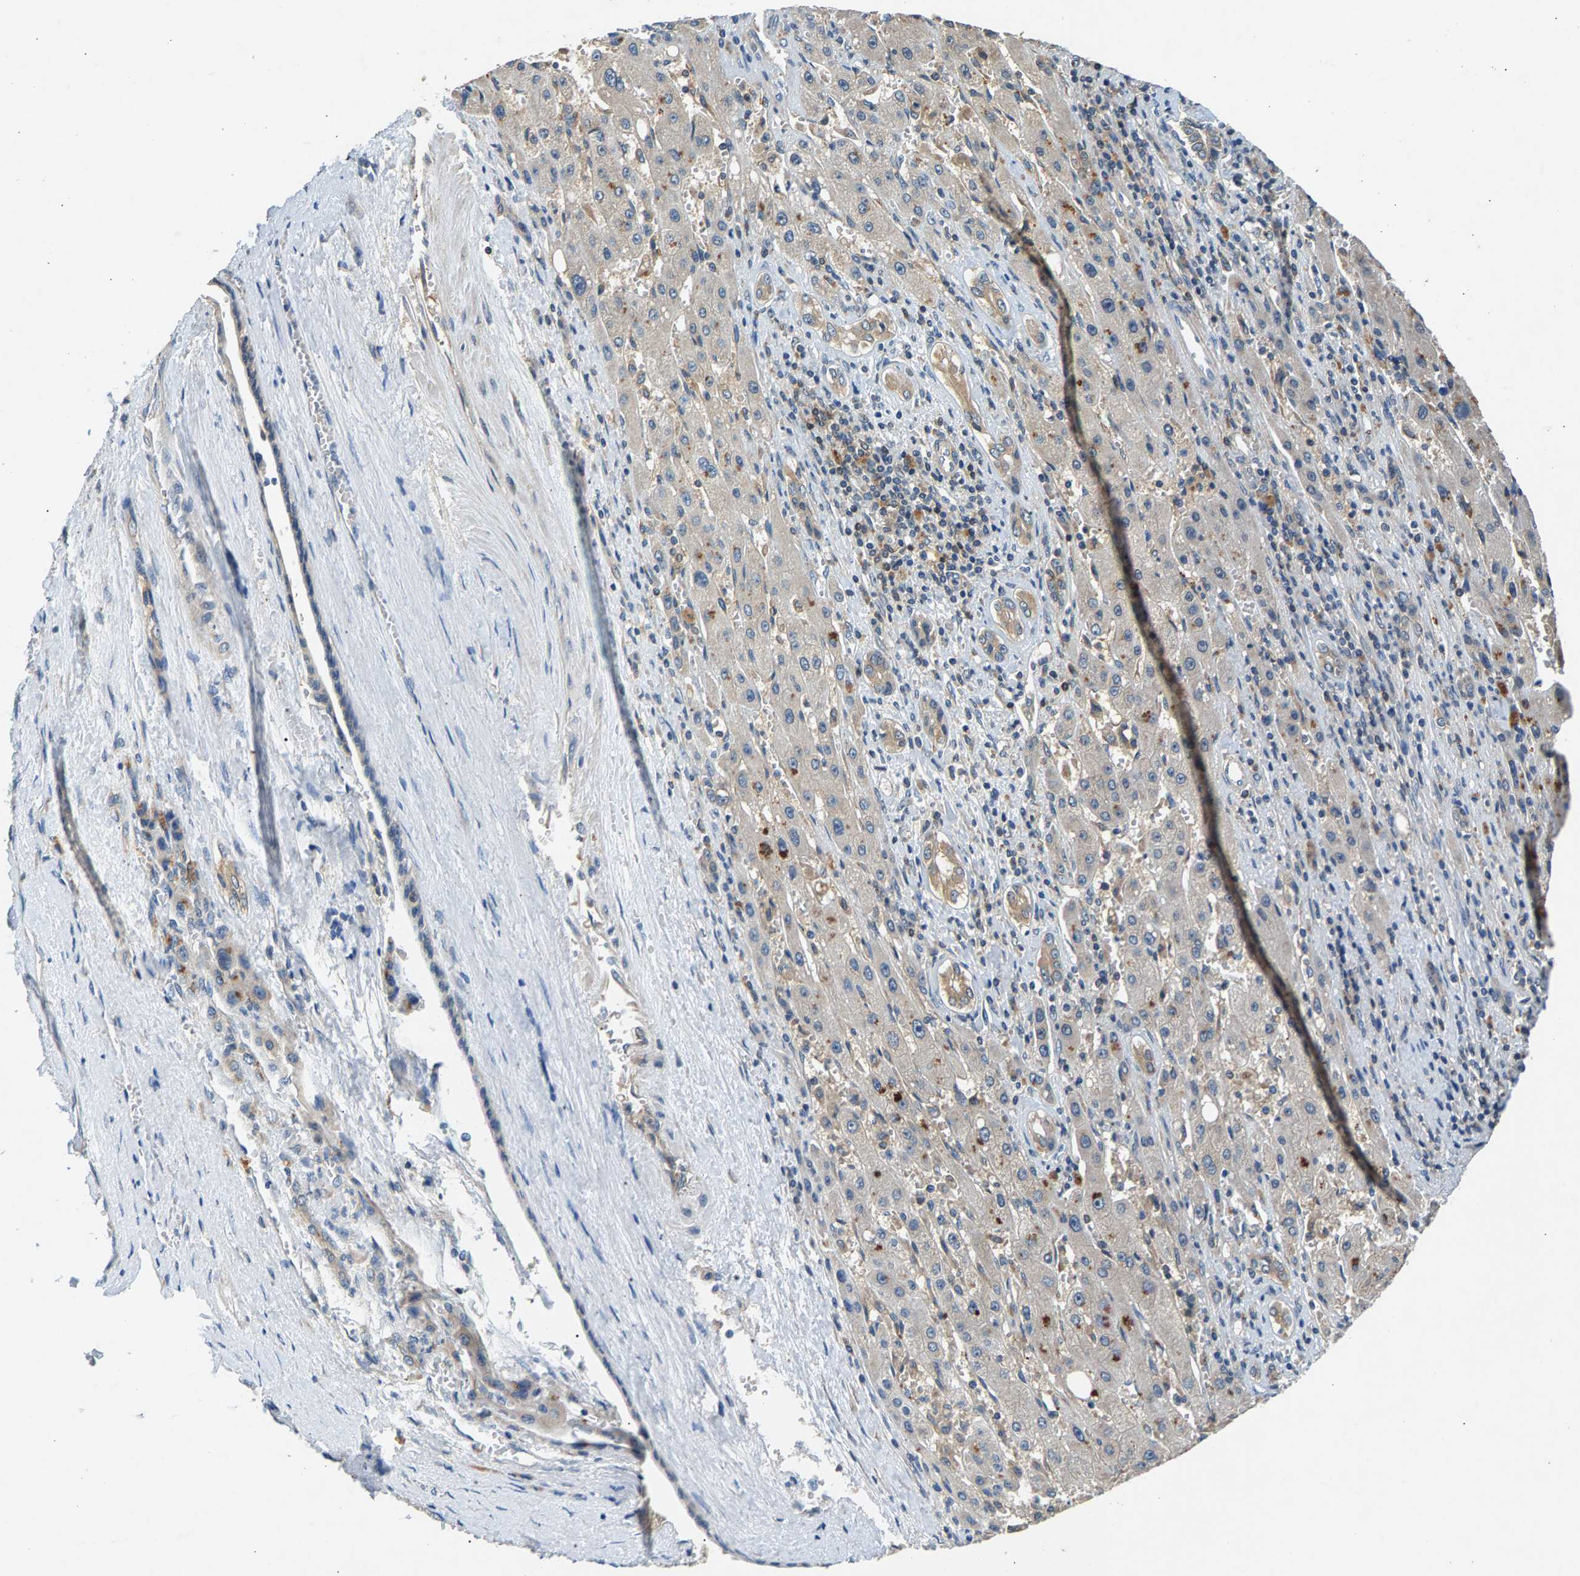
{"staining": {"intensity": "weak", "quantity": "<25%", "location": "cytoplasmic/membranous"}, "tissue": "liver cancer", "cell_type": "Tumor cells", "image_type": "cancer", "snomed": [{"axis": "morphology", "description": "Carcinoma, Hepatocellular, NOS"}, {"axis": "topography", "description": "Liver"}], "caption": "Photomicrograph shows no significant protein positivity in tumor cells of liver cancer (hepatocellular carcinoma). (IHC, brightfield microscopy, high magnification).", "gene": "NT5C", "patient": {"sex": "female", "age": 73}}